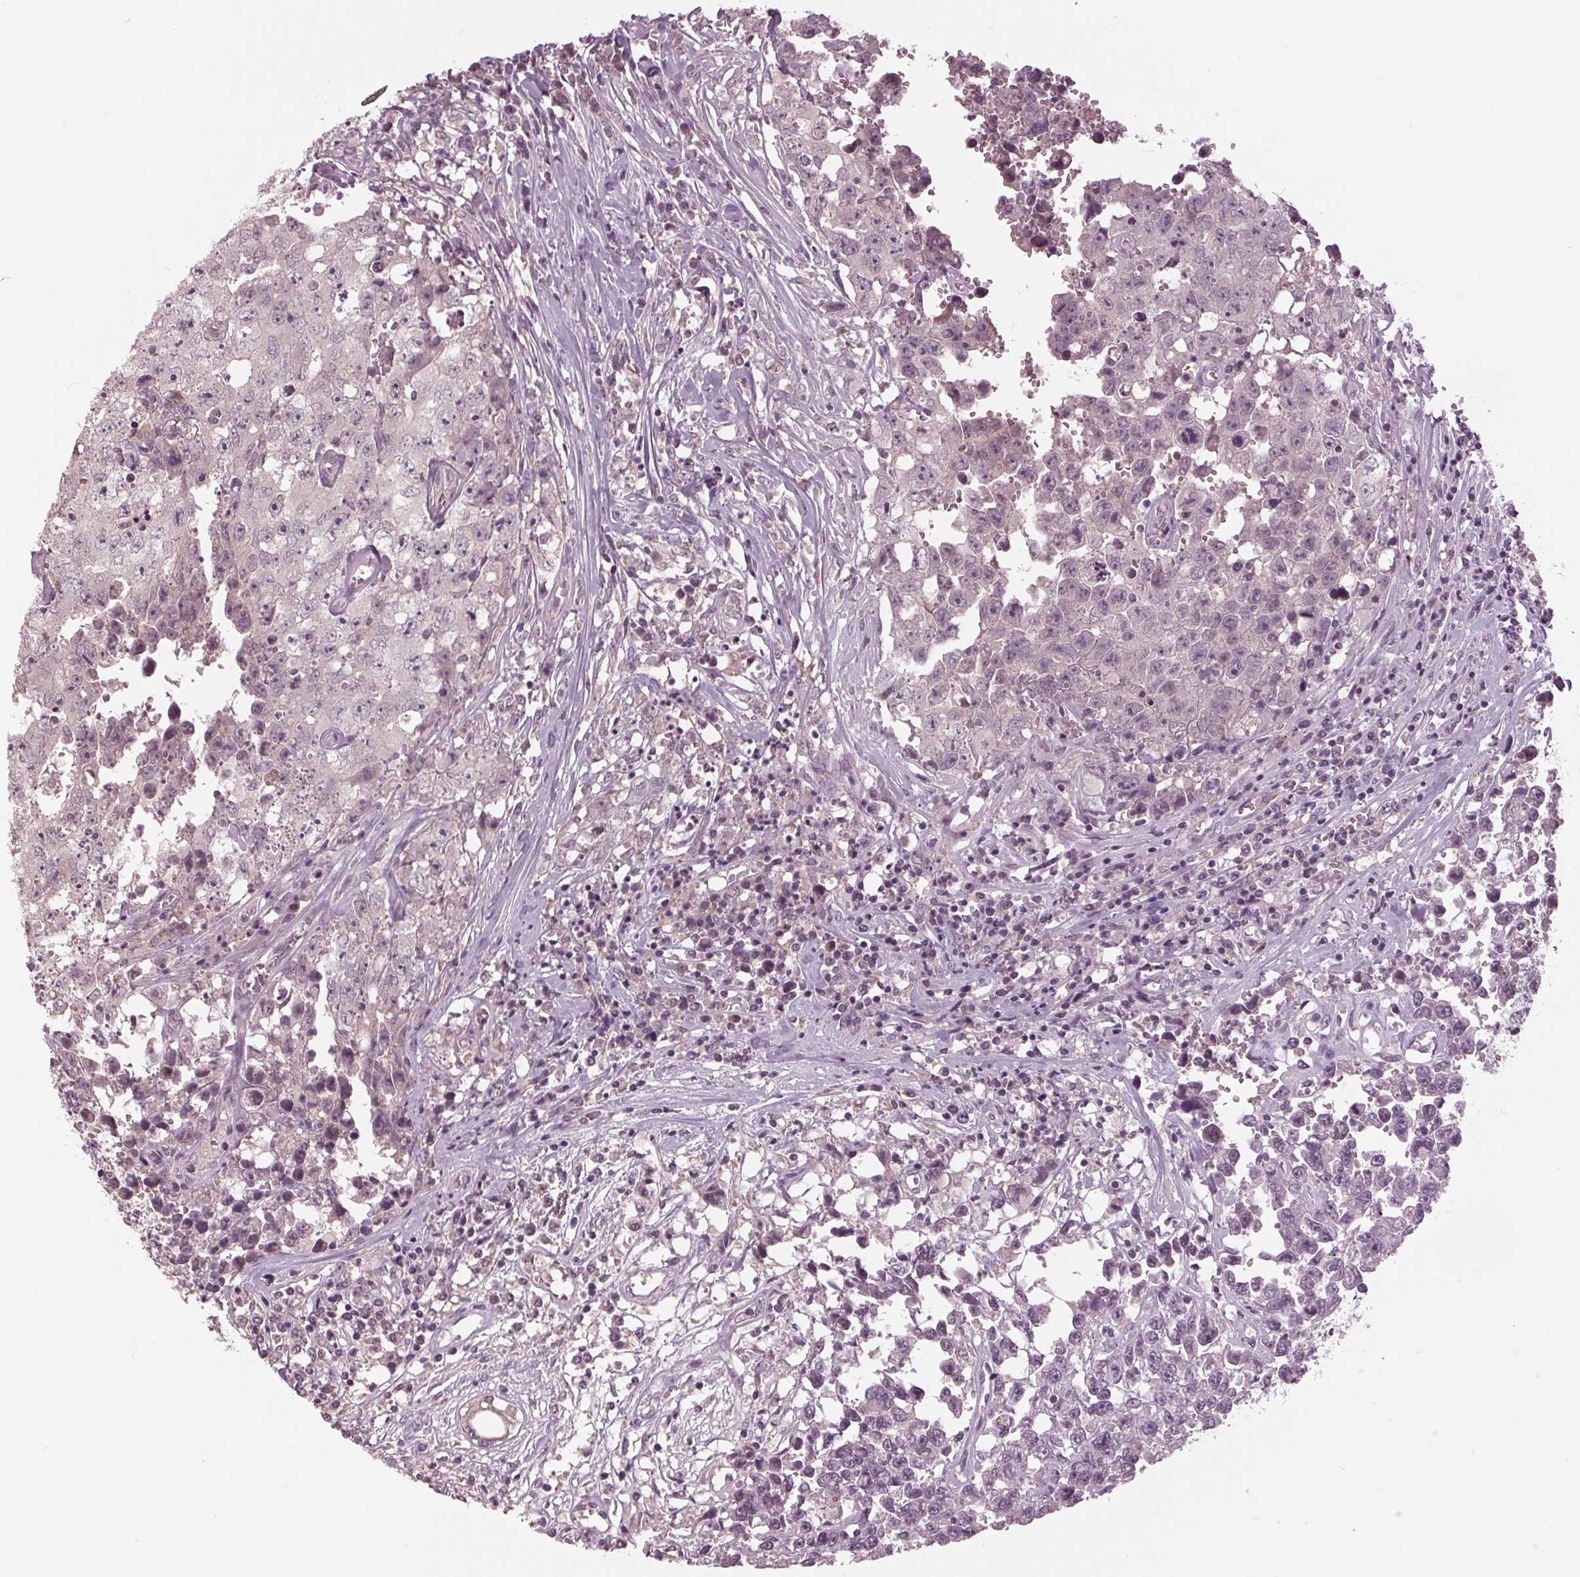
{"staining": {"intensity": "negative", "quantity": "none", "location": "none"}, "tissue": "testis cancer", "cell_type": "Tumor cells", "image_type": "cancer", "snomed": [{"axis": "morphology", "description": "Carcinoma, Embryonal, NOS"}, {"axis": "topography", "description": "Testis"}], "caption": "IHC of human testis cancer (embryonal carcinoma) demonstrates no staining in tumor cells.", "gene": "SIGLEC6", "patient": {"sex": "male", "age": 36}}